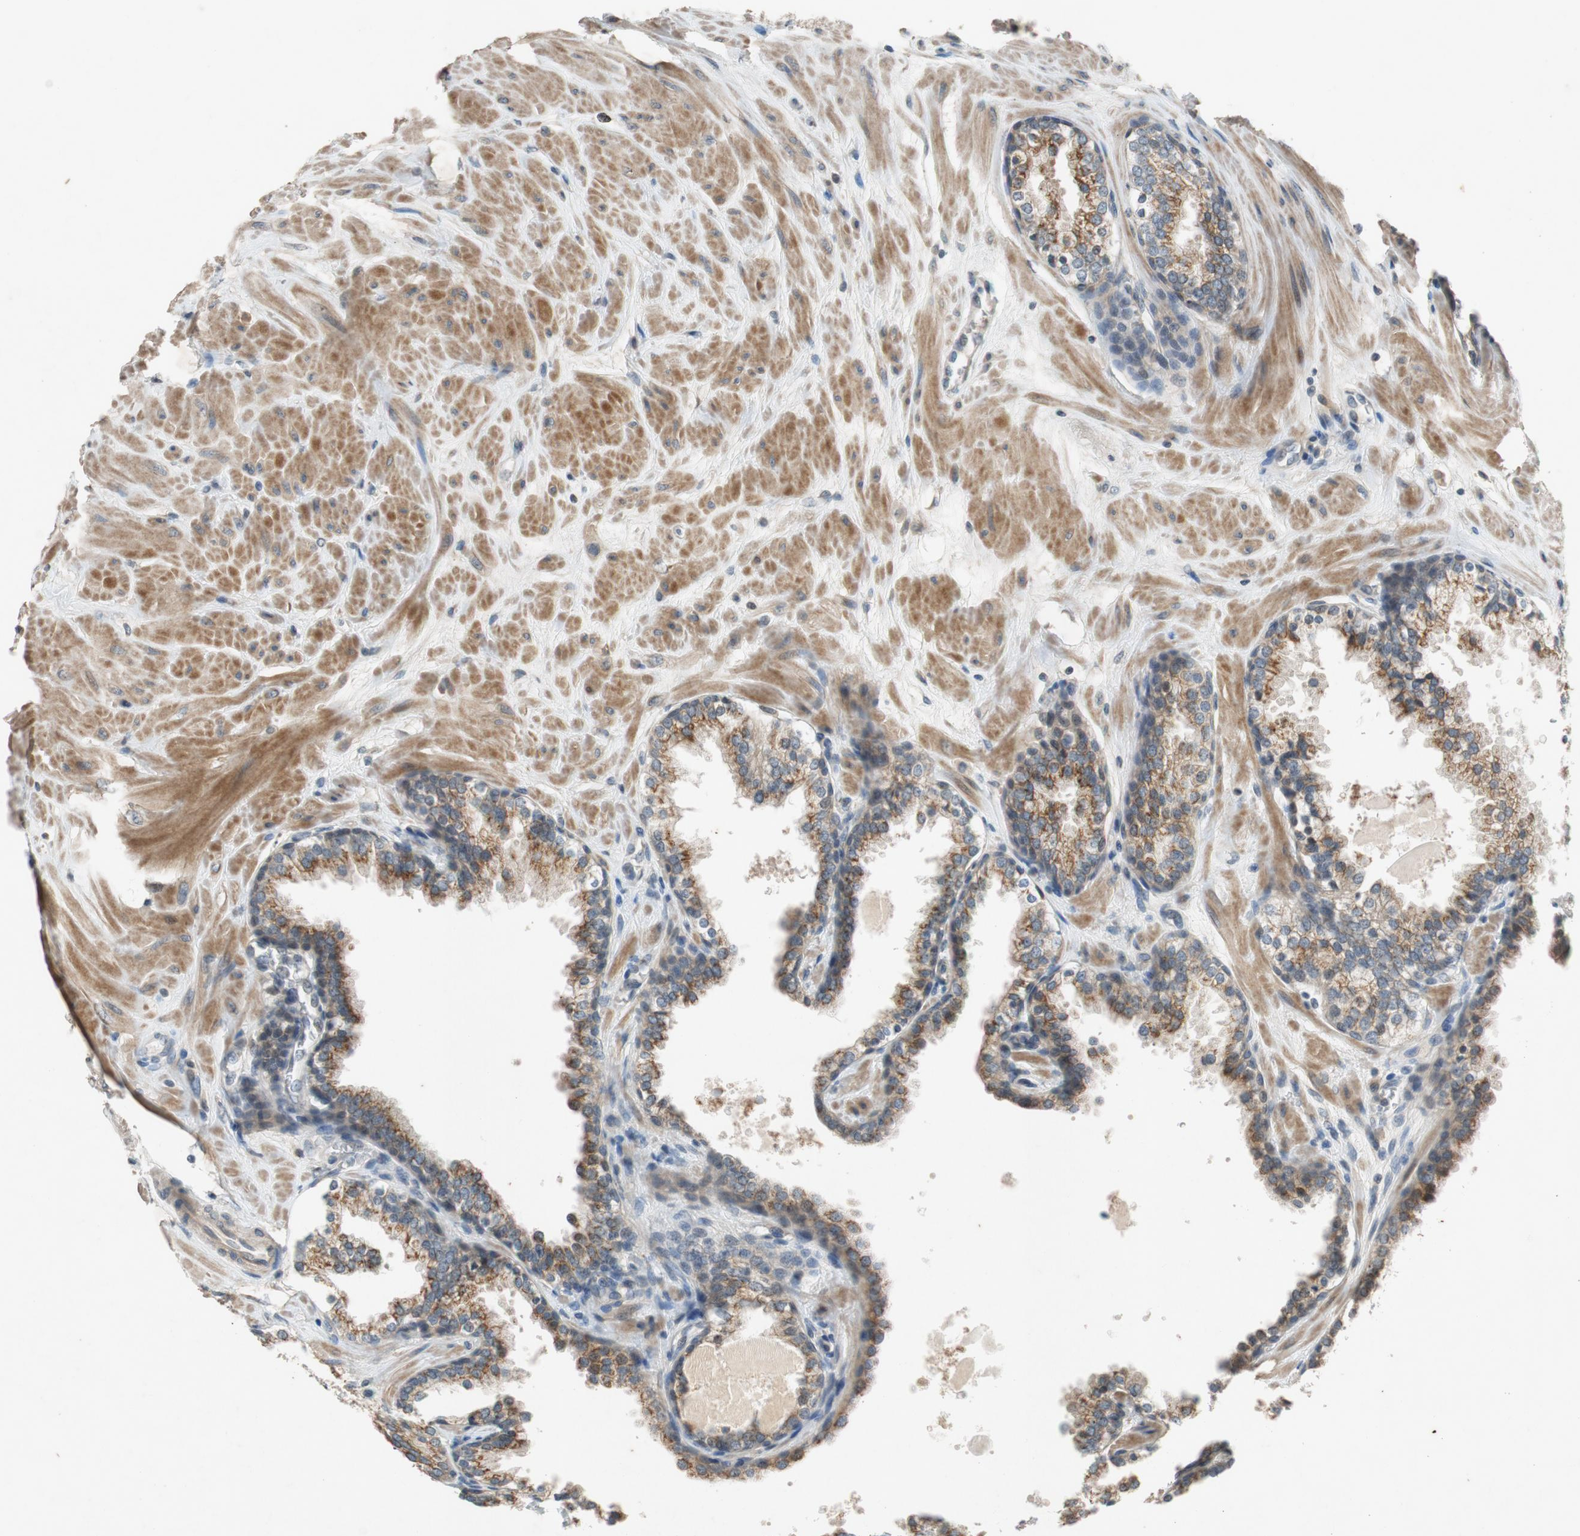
{"staining": {"intensity": "weak", "quantity": ">75%", "location": "none"}, "tissue": "prostate", "cell_type": "Glandular cells", "image_type": "normal", "snomed": [{"axis": "morphology", "description": "Normal tissue, NOS"}, {"axis": "topography", "description": "Prostate"}], "caption": "Immunohistochemistry (IHC) histopathology image of normal prostate: prostate stained using immunohistochemistry displays low levels of weak protein expression localized specifically in the None of glandular cells, appearing as a None brown color.", "gene": "ATP2C1", "patient": {"sex": "male", "age": 51}}